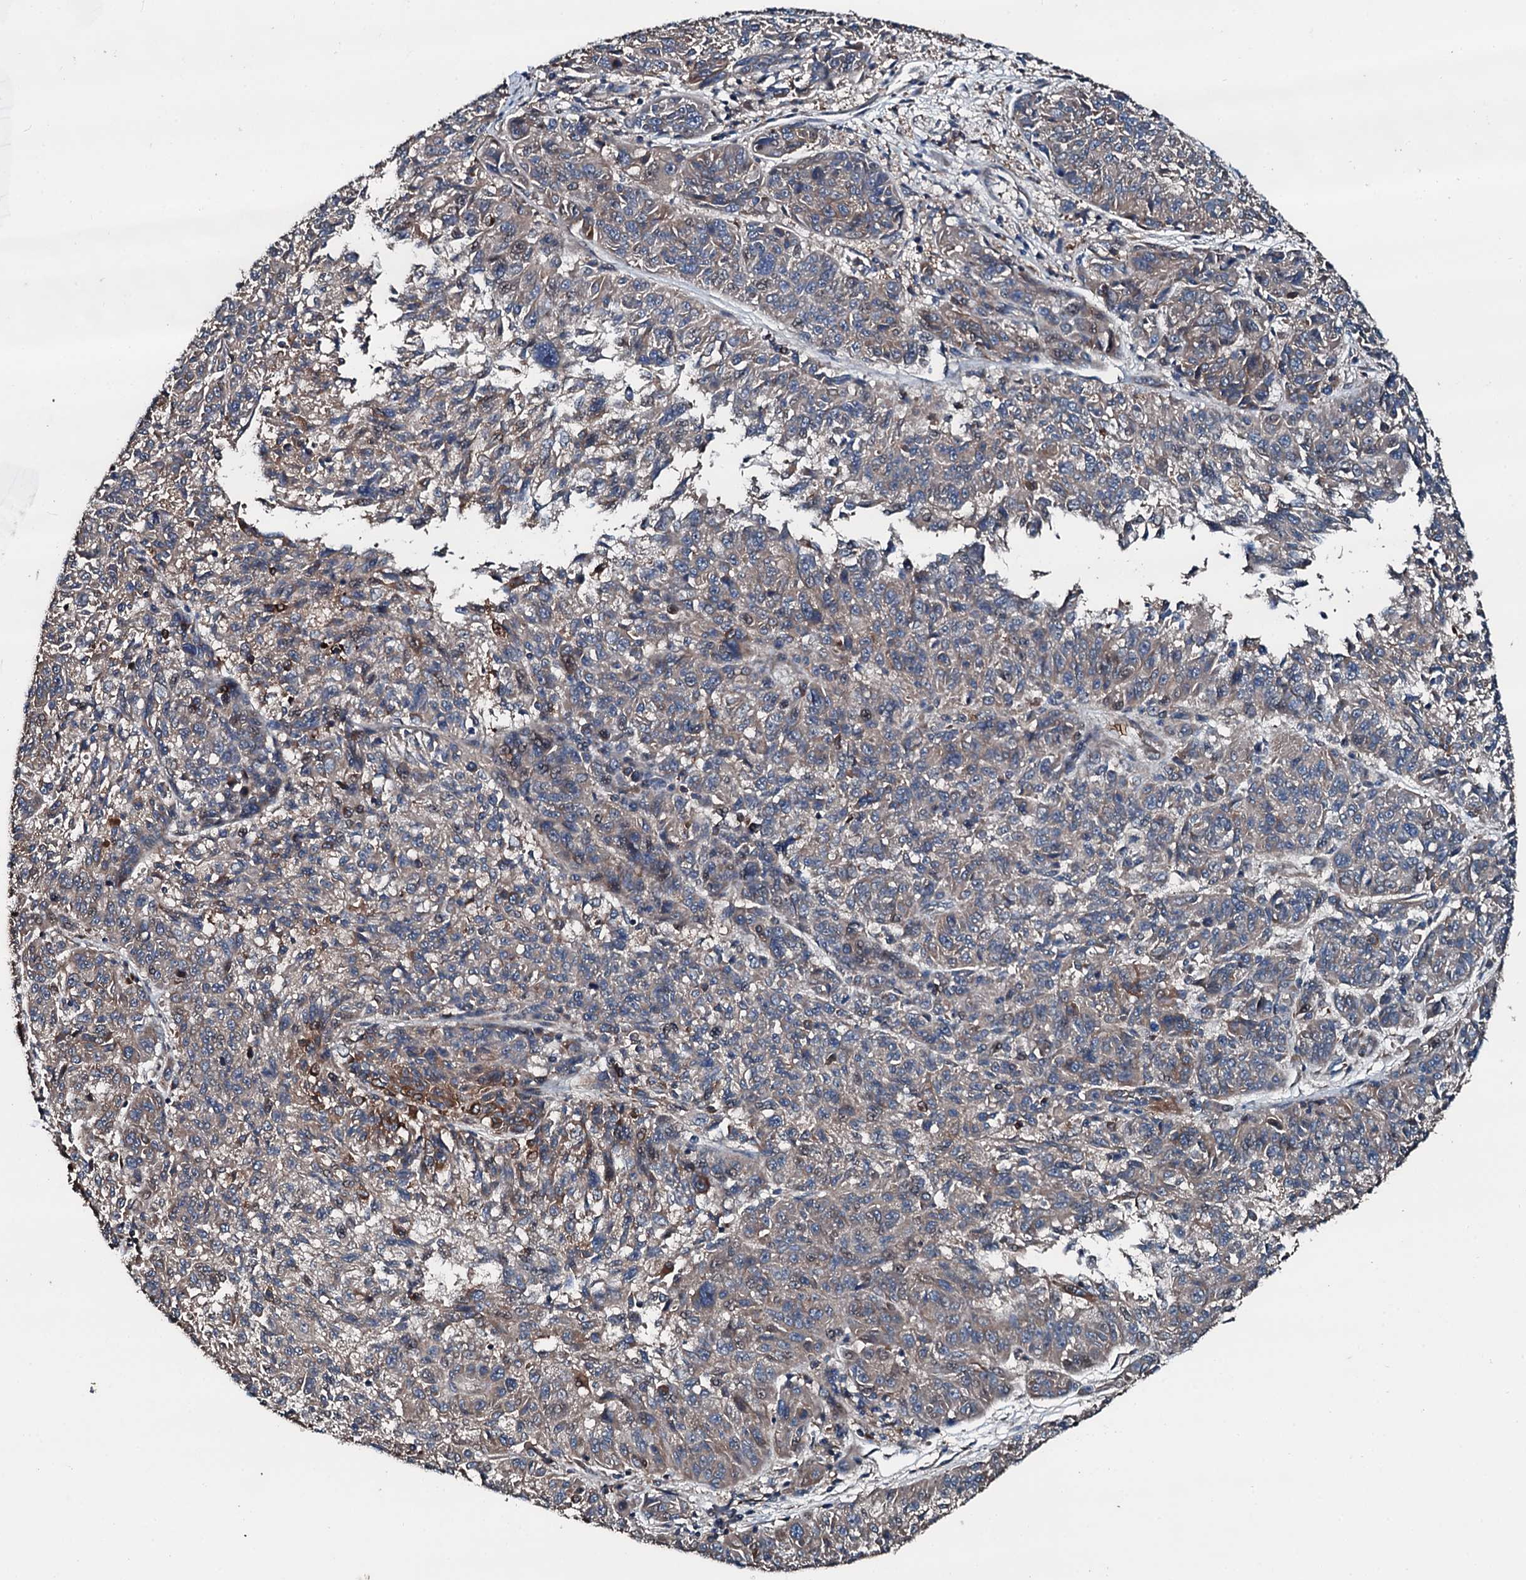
{"staining": {"intensity": "moderate", "quantity": "25%-75%", "location": "cytoplasmic/membranous"}, "tissue": "melanoma", "cell_type": "Tumor cells", "image_type": "cancer", "snomed": [{"axis": "morphology", "description": "Malignant melanoma, NOS"}, {"axis": "topography", "description": "Skin"}], "caption": "A brown stain shows moderate cytoplasmic/membranous staining of a protein in melanoma tumor cells.", "gene": "AARS1", "patient": {"sex": "male", "age": 53}}